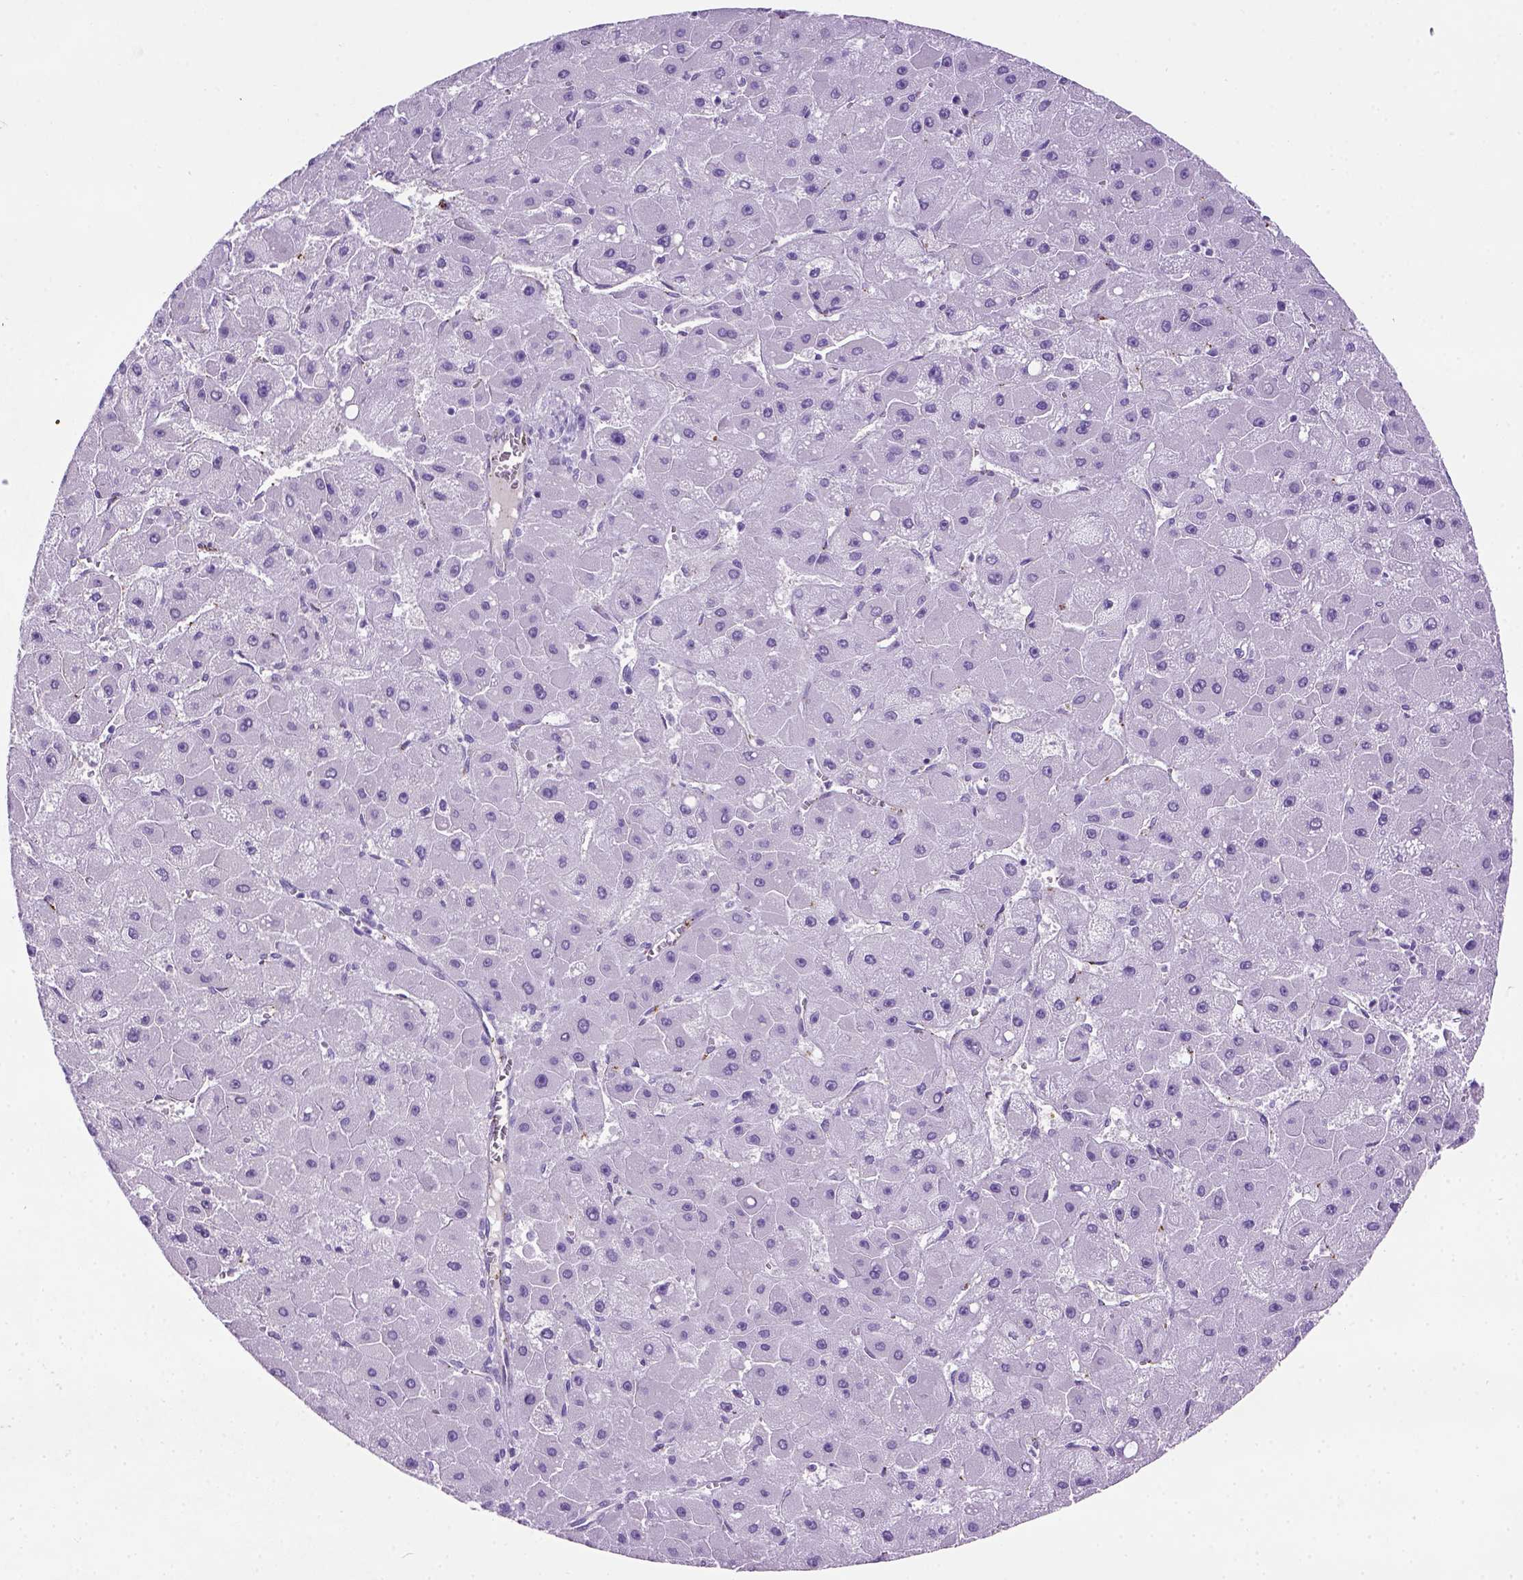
{"staining": {"intensity": "negative", "quantity": "none", "location": "none"}, "tissue": "liver cancer", "cell_type": "Tumor cells", "image_type": "cancer", "snomed": [{"axis": "morphology", "description": "Carcinoma, Hepatocellular, NOS"}, {"axis": "topography", "description": "Liver"}], "caption": "High power microscopy photomicrograph of an immunohistochemistry (IHC) histopathology image of hepatocellular carcinoma (liver), revealing no significant staining in tumor cells.", "gene": "VWF", "patient": {"sex": "female", "age": 25}}